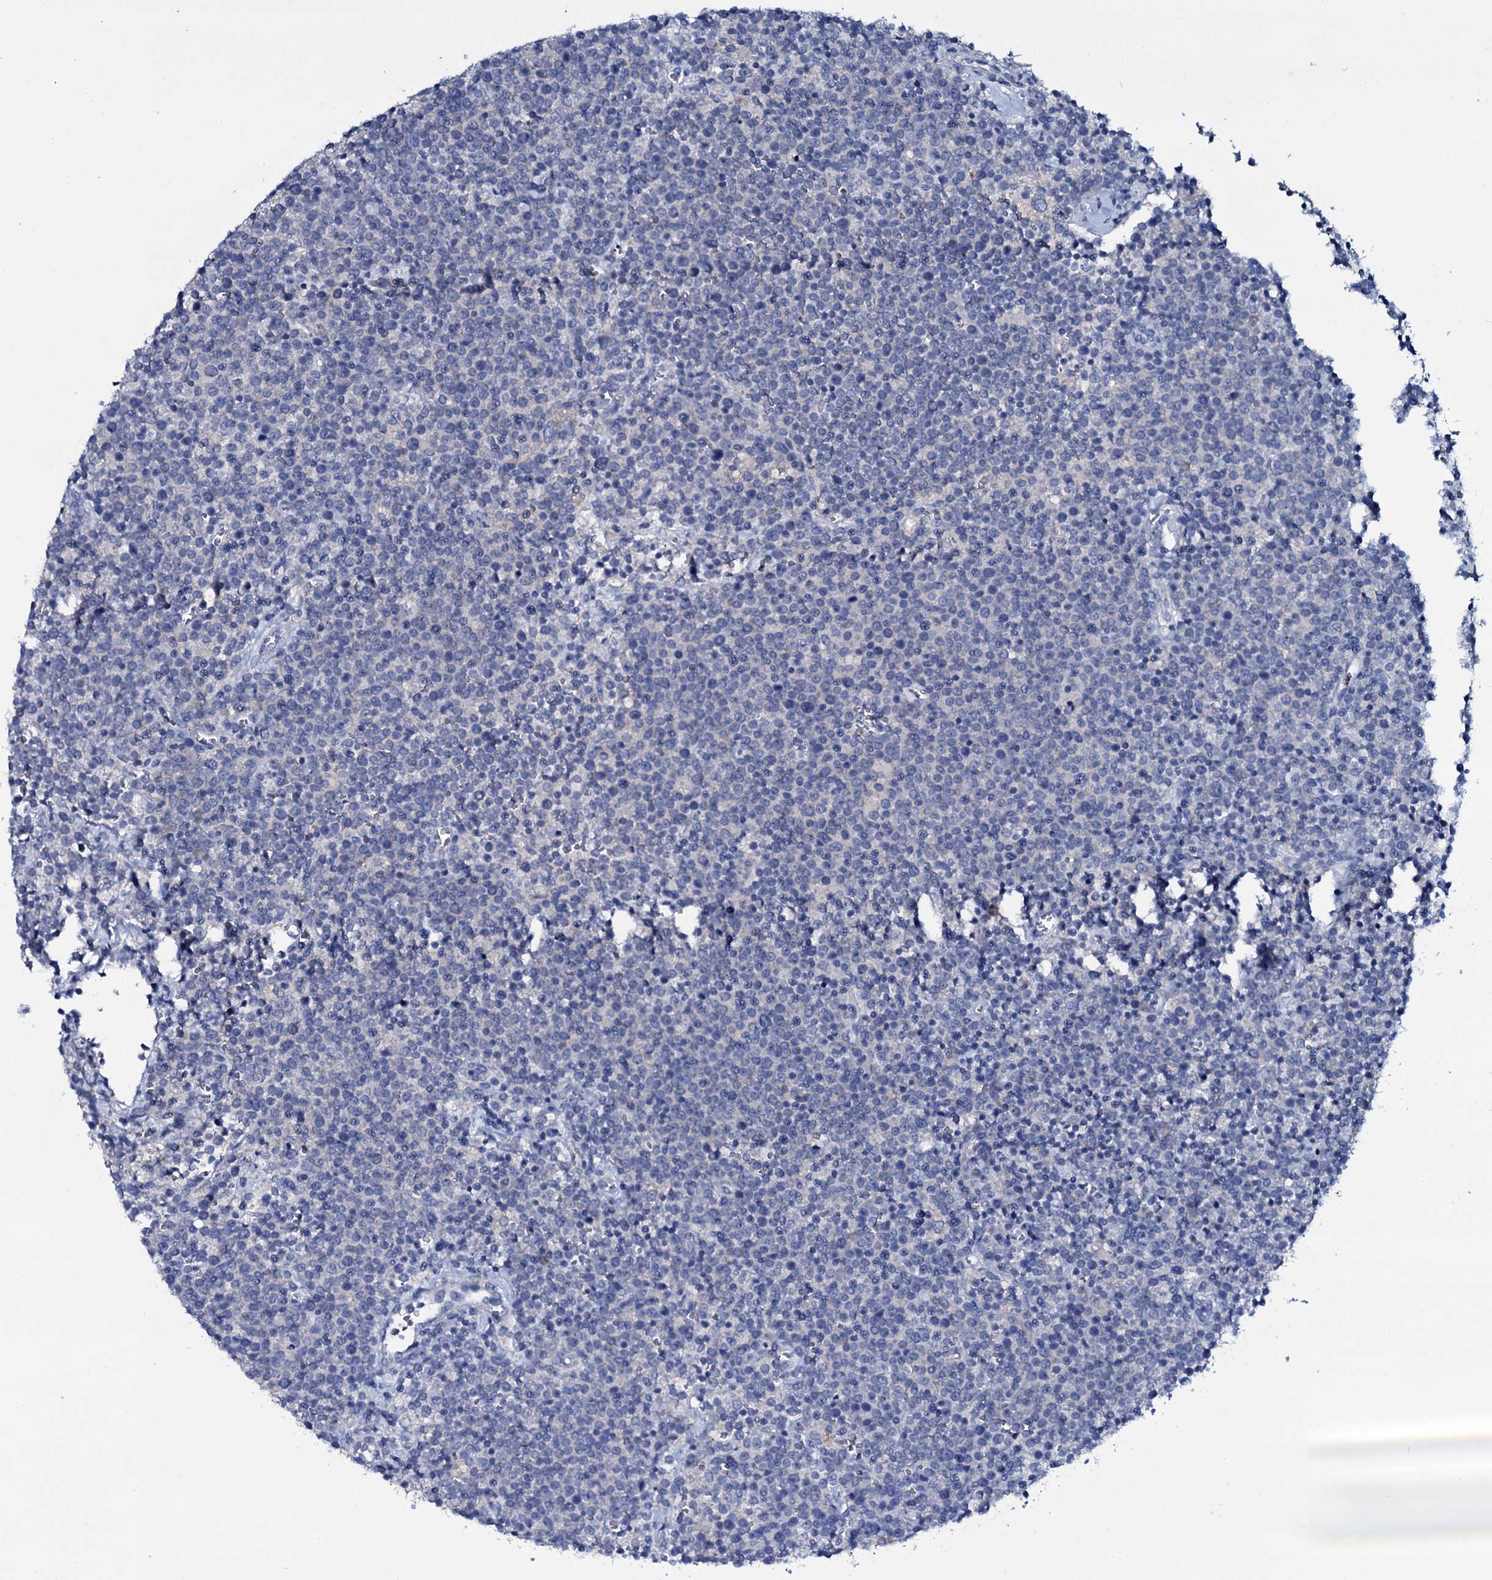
{"staining": {"intensity": "negative", "quantity": "none", "location": "none"}, "tissue": "lymphoma", "cell_type": "Tumor cells", "image_type": "cancer", "snomed": [{"axis": "morphology", "description": "Malignant lymphoma, non-Hodgkin's type, High grade"}, {"axis": "topography", "description": "Lymph node"}], "caption": "Immunohistochemistry histopathology image of neoplastic tissue: human lymphoma stained with DAB exhibits no significant protein staining in tumor cells.", "gene": "TPGS2", "patient": {"sex": "male", "age": 61}}